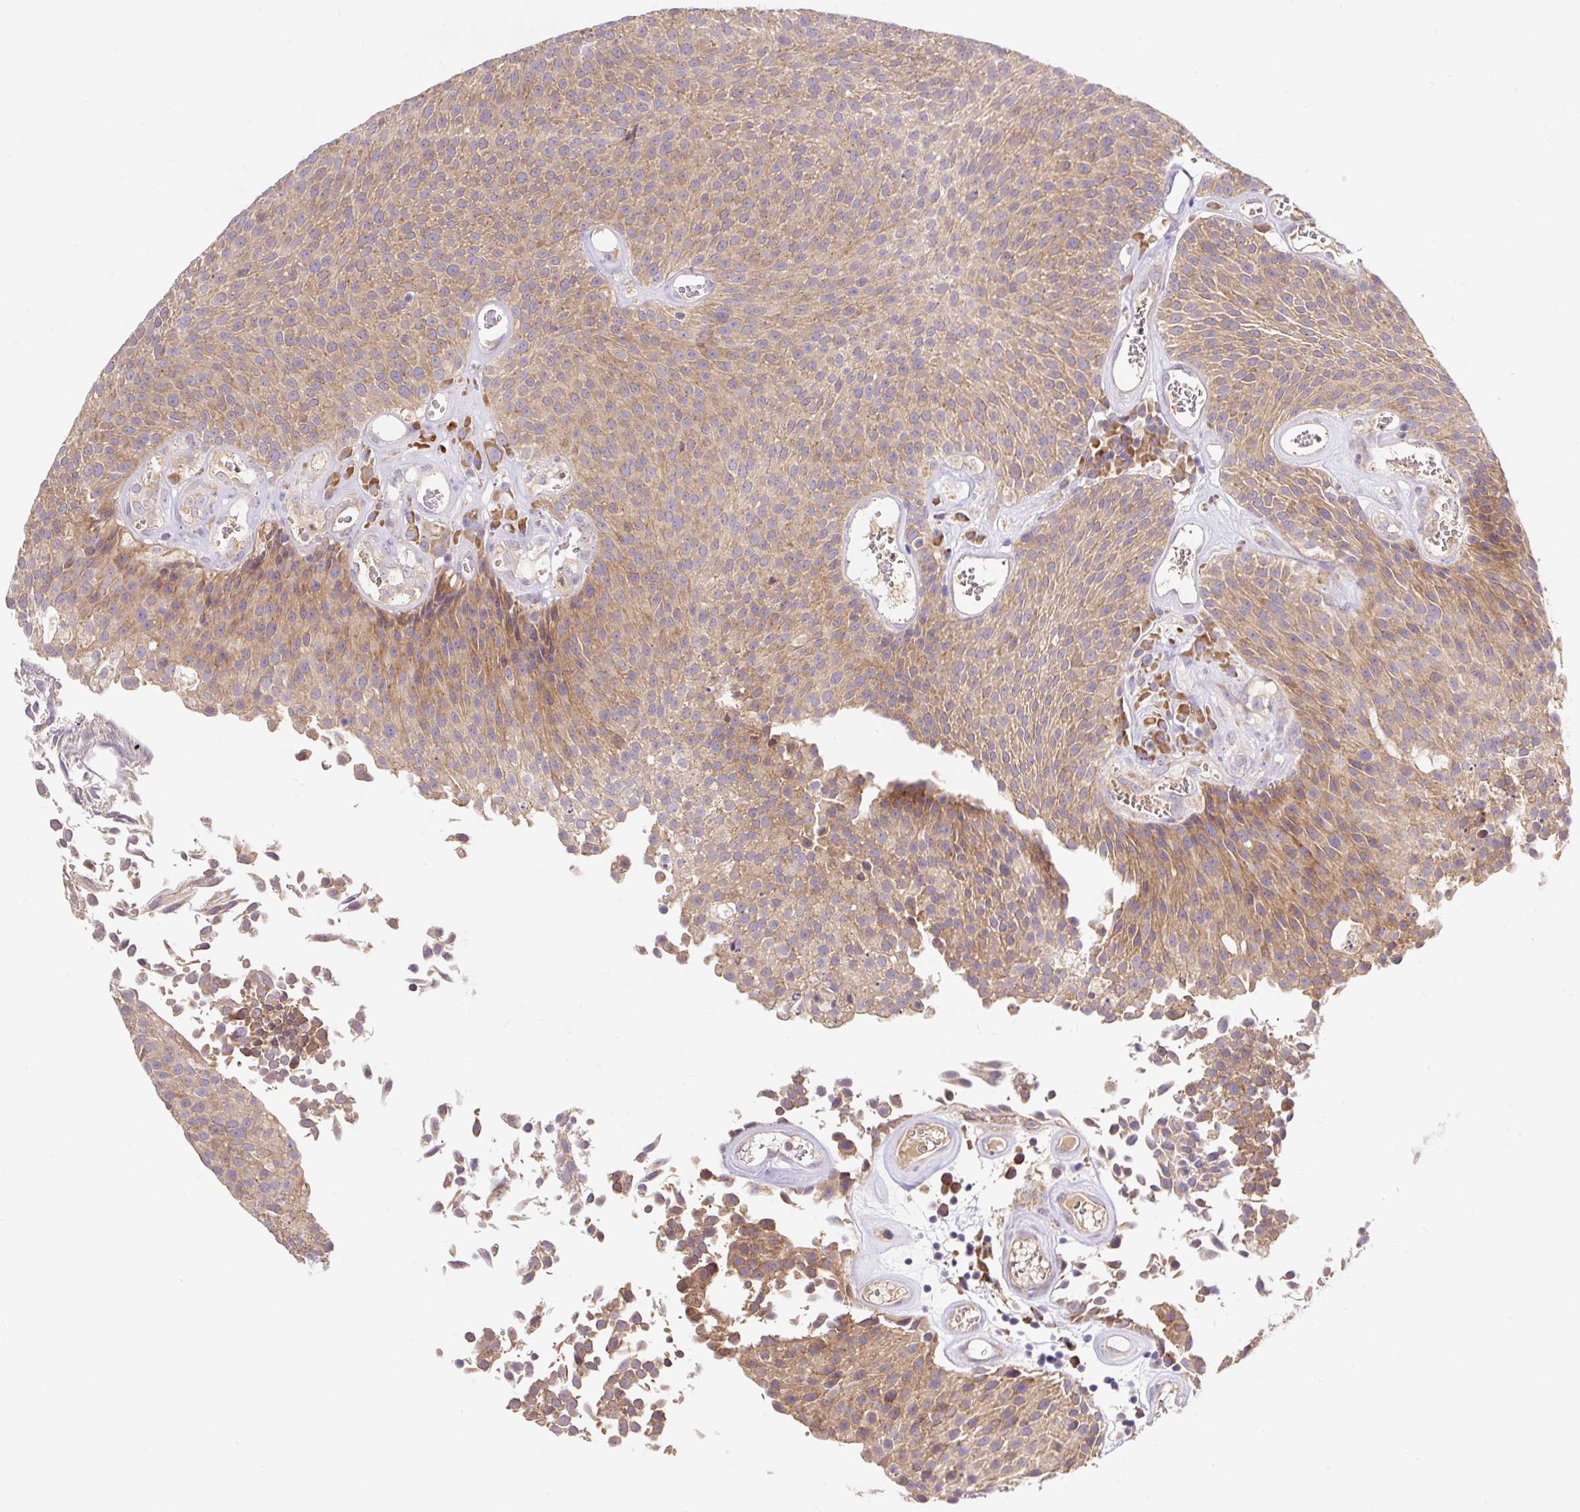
{"staining": {"intensity": "moderate", "quantity": ">75%", "location": "cytoplasmic/membranous"}, "tissue": "urothelial cancer", "cell_type": "Tumor cells", "image_type": "cancer", "snomed": [{"axis": "morphology", "description": "Urothelial carcinoma, Low grade"}, {"axis": "topography", "description": "Urinary bladder"}], "caption": "A high-resolution image shows immunohistochemistry (IHC) staining of urothelial cancer, which shows moderate cytoplasmic/membranous staining in about >75% of tumor cells.", "gene": "SEC63", "patient": {"sex": "female", "age": 79}}